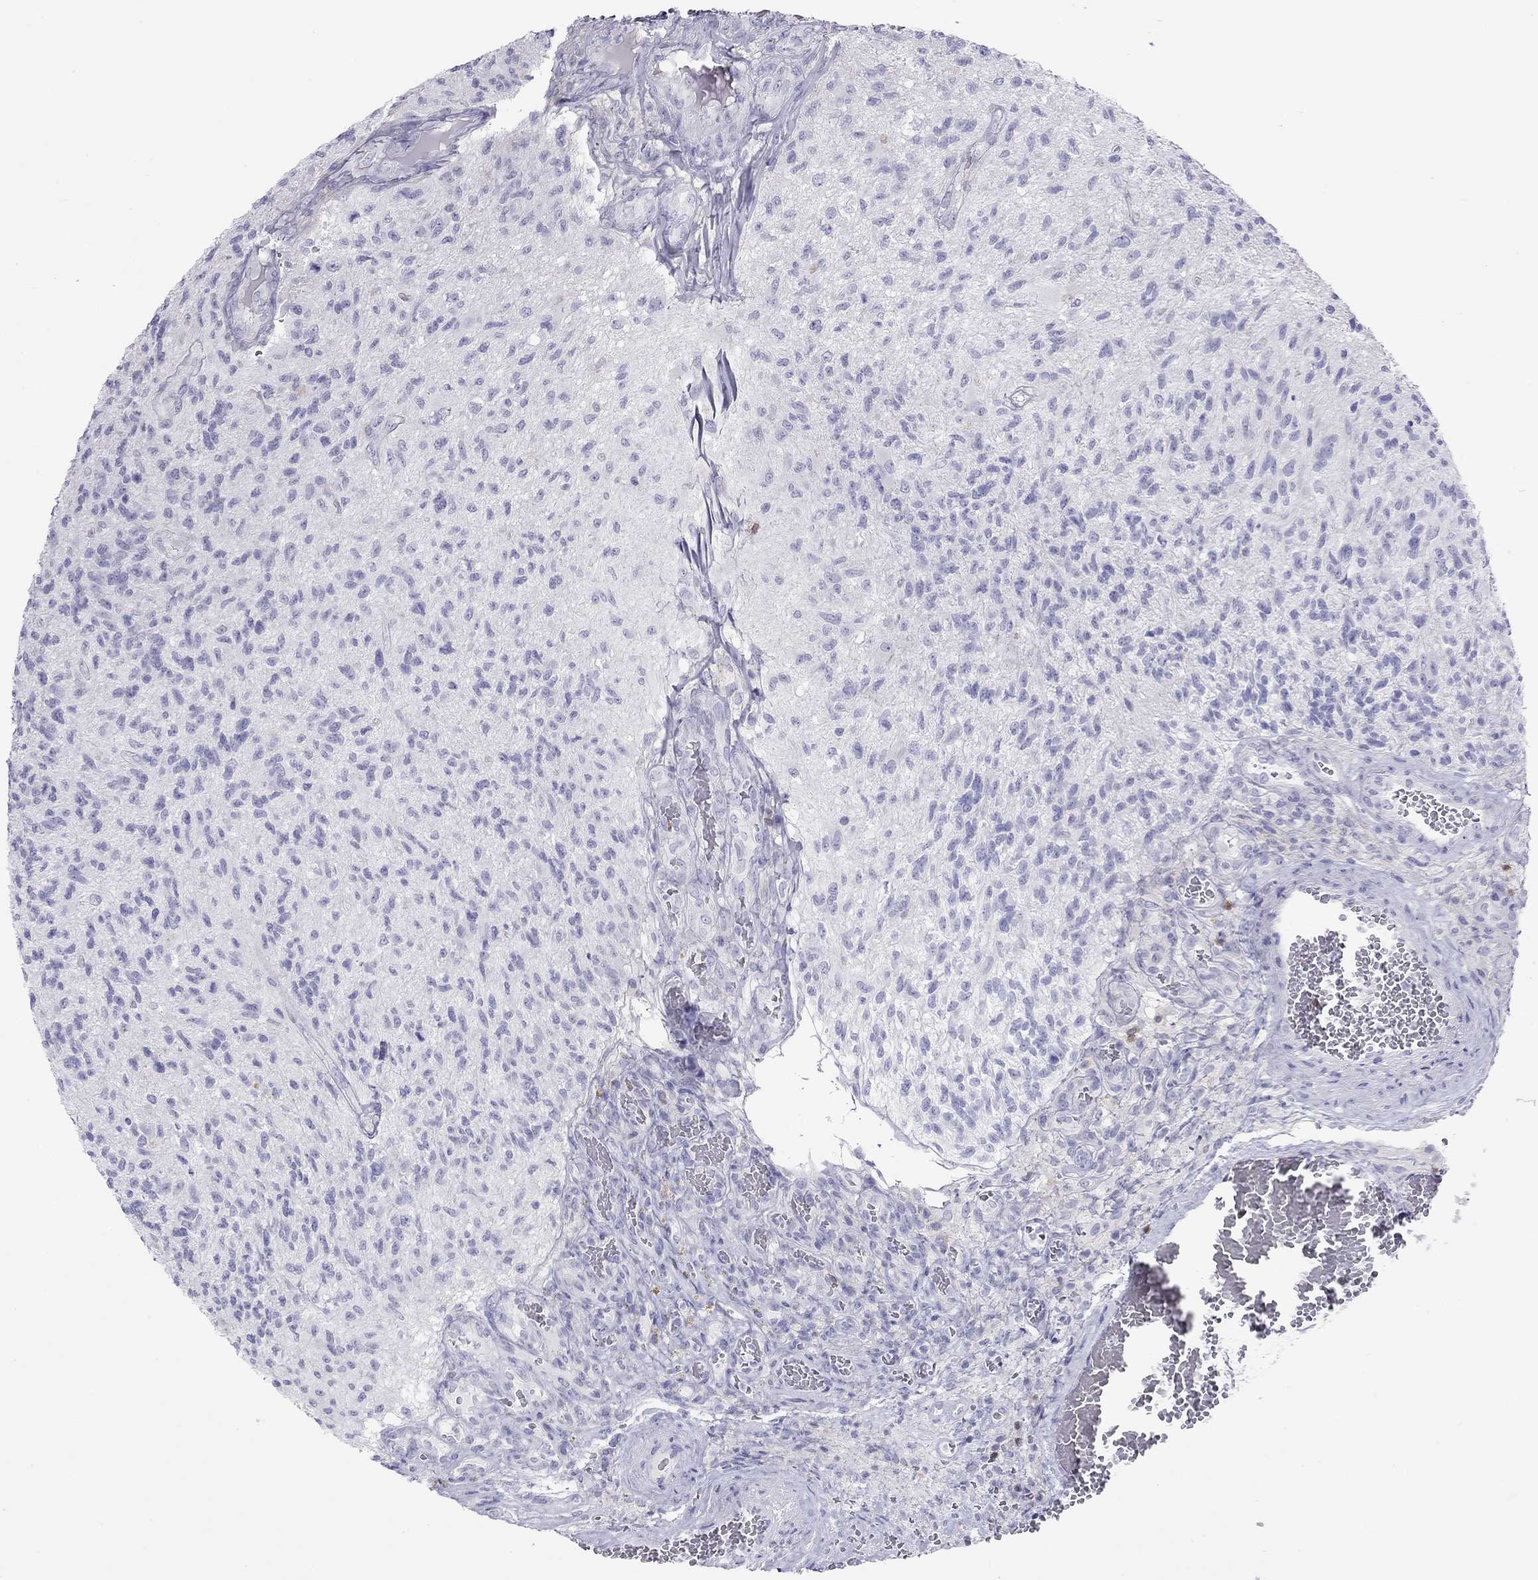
{"staining": {"intensity": "negative", "quantity": "none", "location": "none"}, "tissue": "glioma", "cell_type": "Tumor cells", "image_type": "cancer", "snomed": [{"axis": "morphology", "description": "Glioma, malignant, High grade"}, {"axis": "topography", "description": "Brain"}], "caption": "Photomicrograph shows no significant protein positivity in tumor cells of glioma.", "gene": "SH2D2A", "patient": {"sex": "male", "age": 56}}